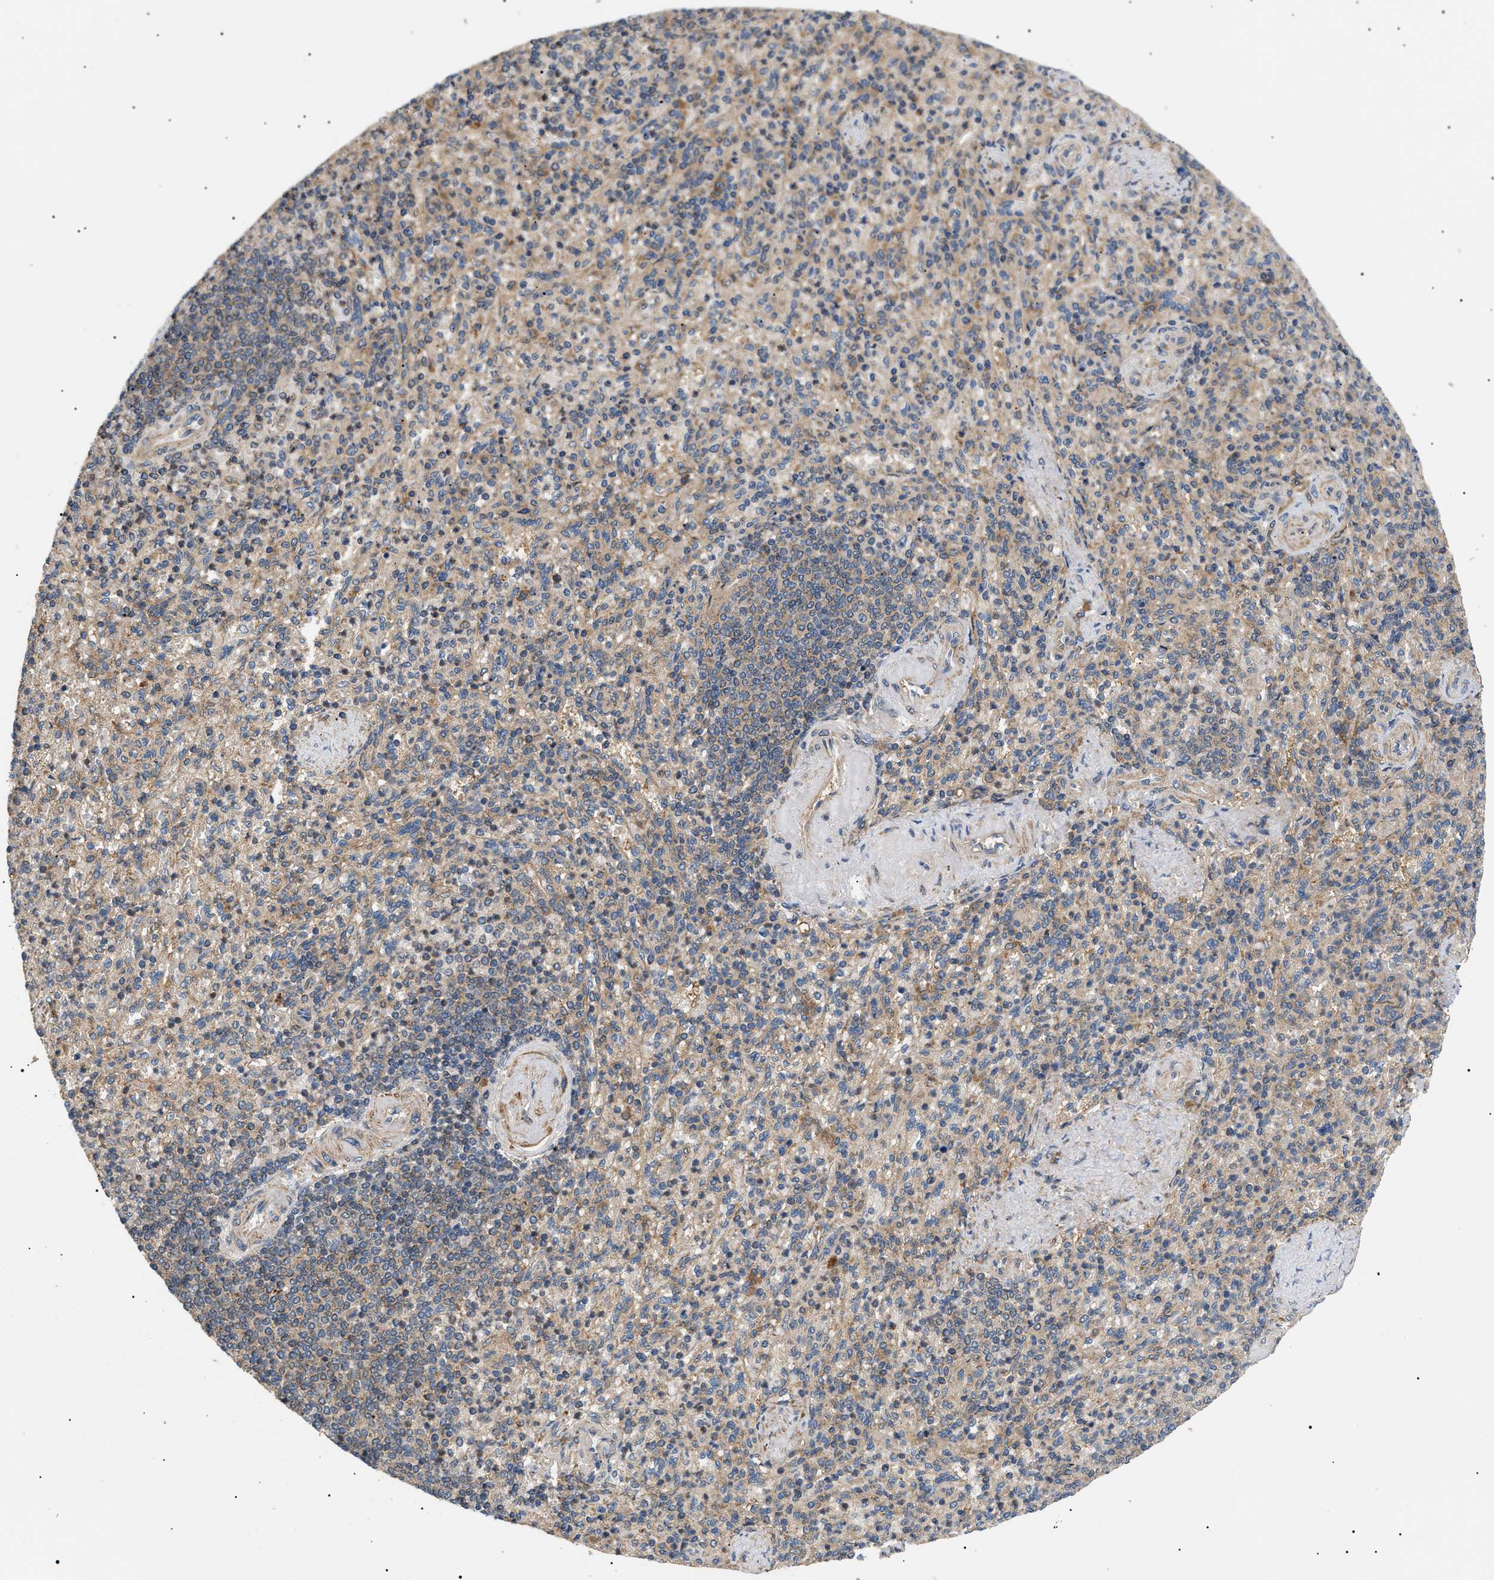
{"staining": {"intensity": "weak", "quantity": ">75%", "location": "cytoplasmic/membranous"}, "tissue": "spleen", "cell_type": "Cells in red pulp", "image_type": "normal", "snomed": [{"axis": "morphology", "description": "Normal tissue, NOS"}, {"axis": "topography", "description": "Spleen"}], "caption": "Immunohistochemical staining of unremarkable human spleen displays >75% levels of weak cytoplasmic/membranous protein positivity in approximately >75% of cells in red pulp.", "gene": "PPM1B", "patient": {"sex": "female", "age": 74}}